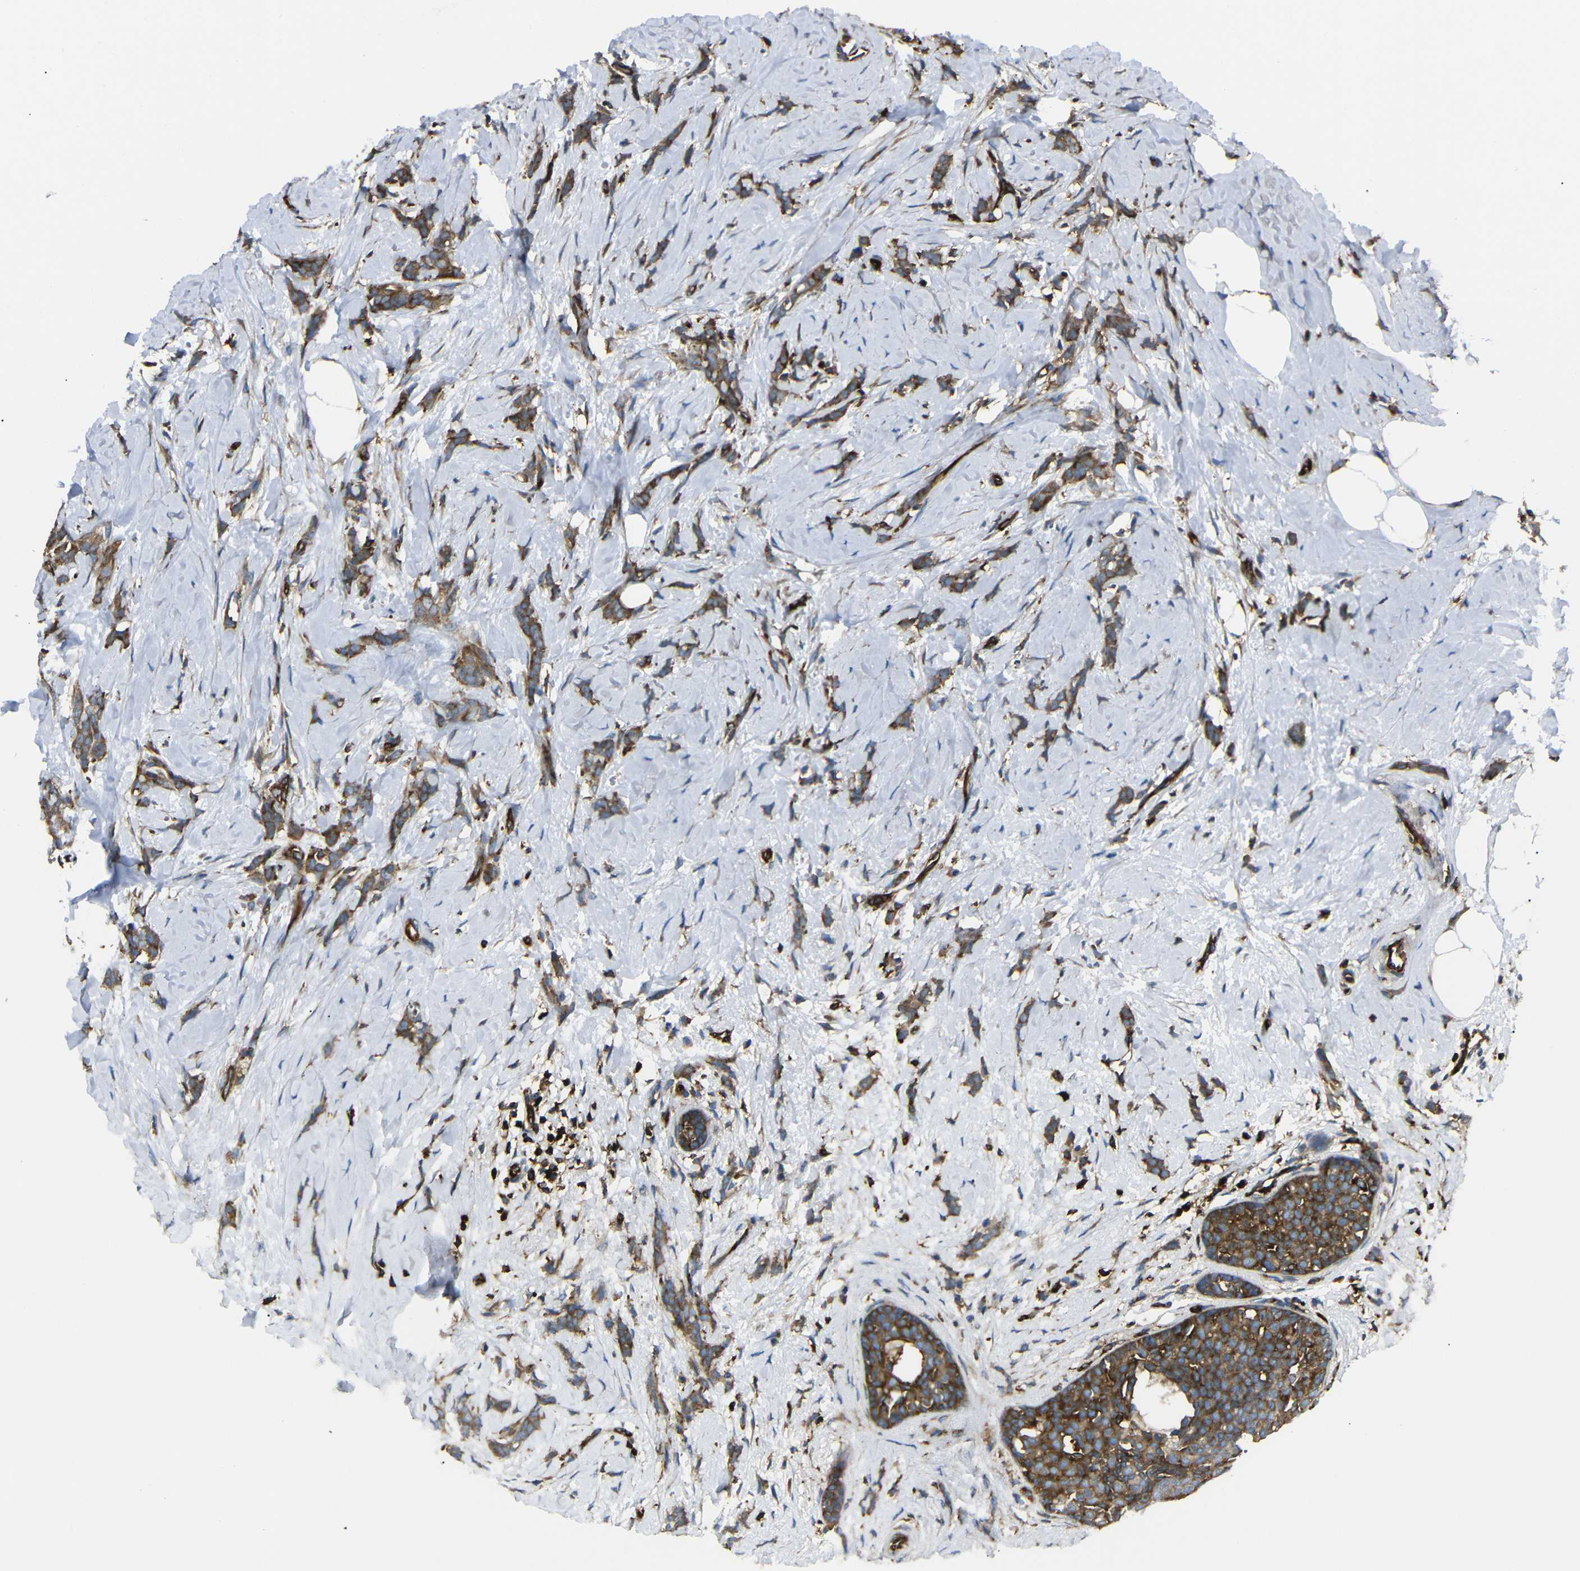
{"staining": {"intensity": "moderate", "quantity": ">75%", "location": "cytoplasmic/membranous"}, "tissue": "breast cancer", "cell_type": "Tumor cells", "image_type": "cancer", "snomed": [{"axis": "morphology", "description": "Lobular carcinoma, in situ"}, {"axis": "morphology", "description": "Lobular carcinoma"}, {"axis": "topography", "description": "Breast"}], "caption": "Protein expression analysis of breast cancer (lobular carcinoma in situ) demonstrates moderate cytoplasmic/membranous expression in approximately >75% of tumor cells. The protein of interest is stained brown, and the nuclei are stained in blue (DAB IHC with brightfield microscopy, high magnification).", "gene": "ARHGEF1", "patient": {"sex": "female", "age": 41}}